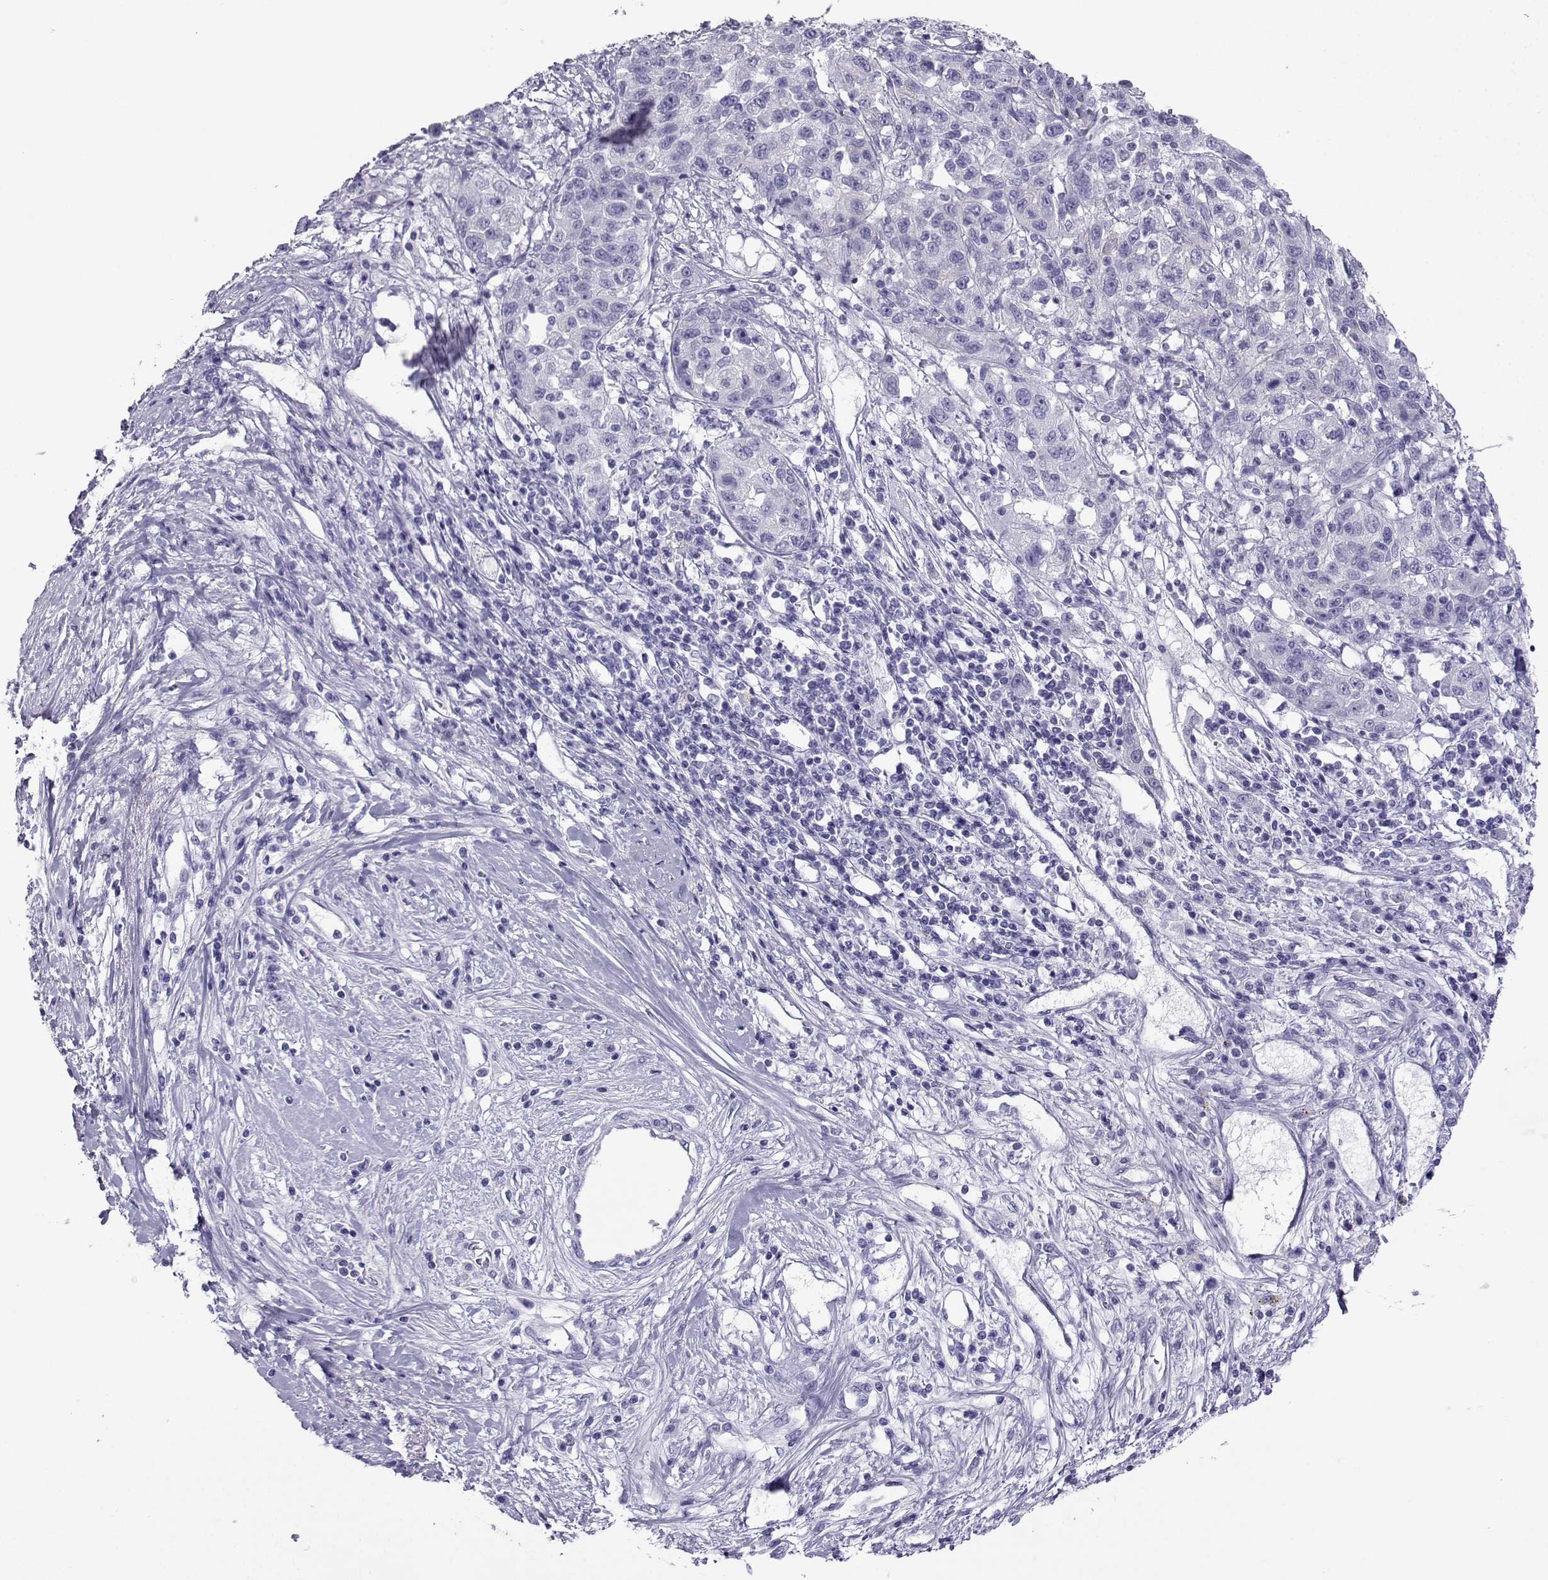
{"staining": {"intensity": "negative", "quantity": "none", "location": "none"}, "tissue": "liver cancer", "cell_type": "Tumor cells", "image_type": "cancer", "snomed": [{"axis": "morphology", "description": "Adenocarcinoma, NOS"}, {"axis": "morphology", "description": "Cholangiocarcinoma"}, {"axis": "topography", "description": "Liver"}], "caption": "Tumor cells are negative for brown protein staining in liver cancer (adenocarcinoma). Nuclei are stained in blue.", "gene": "CD109", "patient": {"sex": "male", "age": 64}}